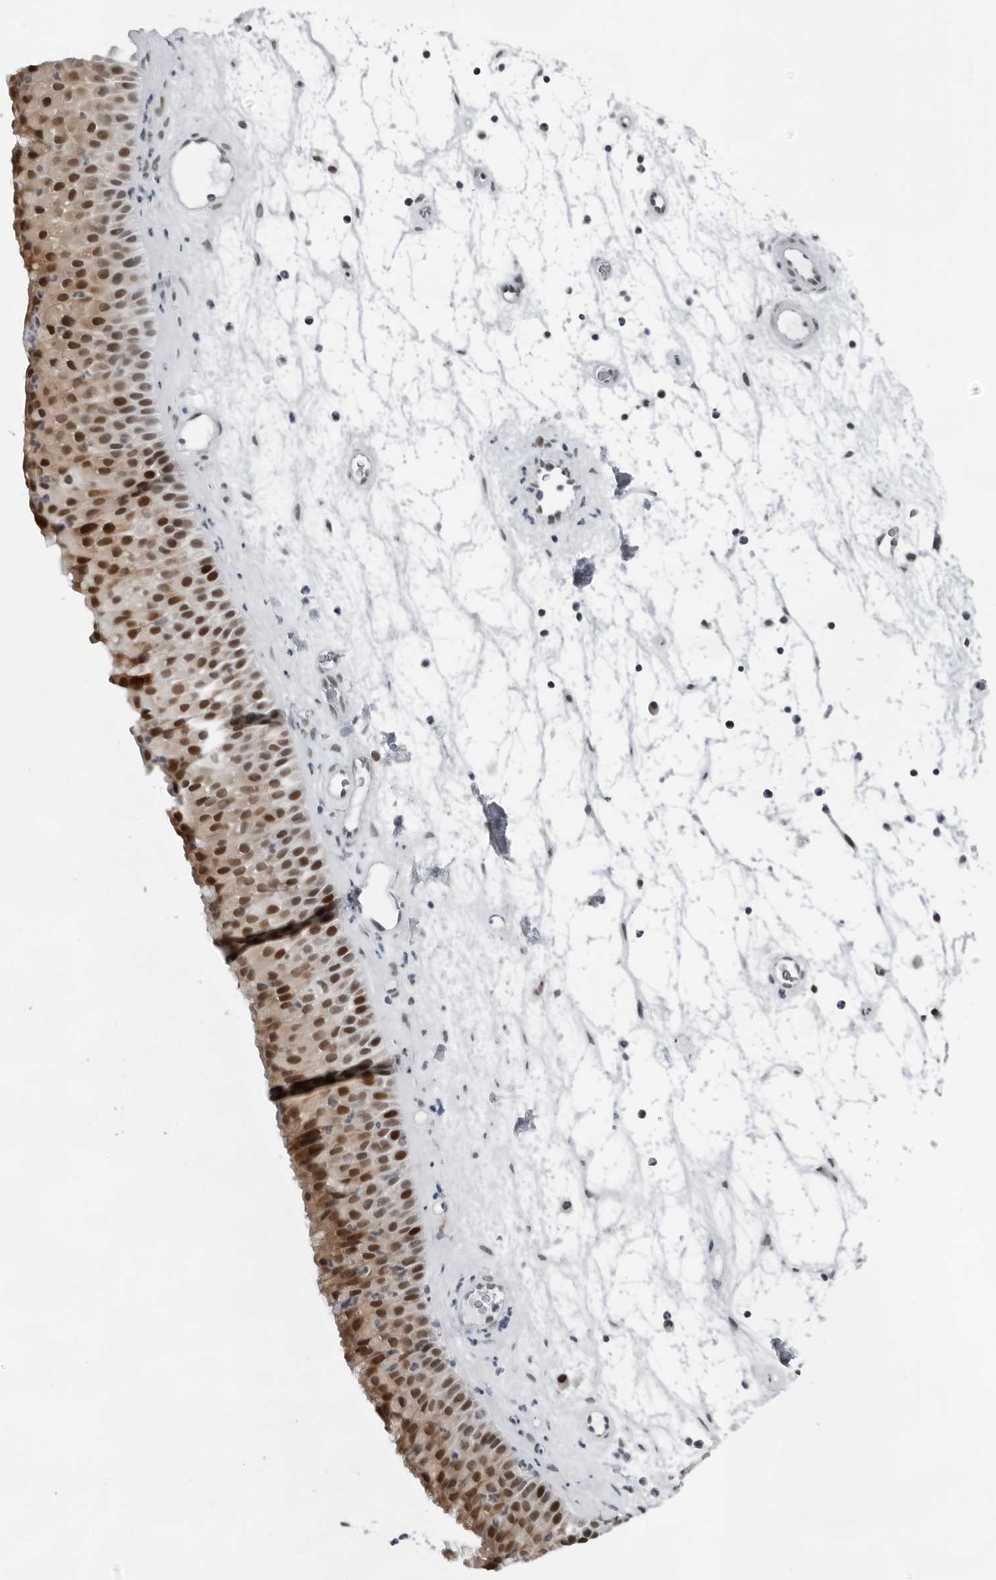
{"staining": {"intensity": "strong", "quantity": "25%-75%", "location": "nuclear"}, "tissue": "nasopharynx", "cell_type": "Respiratory epithelial cells", "image_type": "normal", "snomed": [{"axis": "morphology", "description": "Normal tissue, NOS"}, {"axis": "topography", "description": "Nasopharynx"}], "caption": "Strong nuclear staining is identified in approximately 25%-75% of respiratory epithelial cells in normal nasopharynx. The staining was performed using DAB (3,3'-diaminobenzidine), with brown indicating positive protein expression. Nuclei are stained blue with hematoxylin.", "gene": "PPP1R42", "patient": {"sex": "male", "age": 64}}